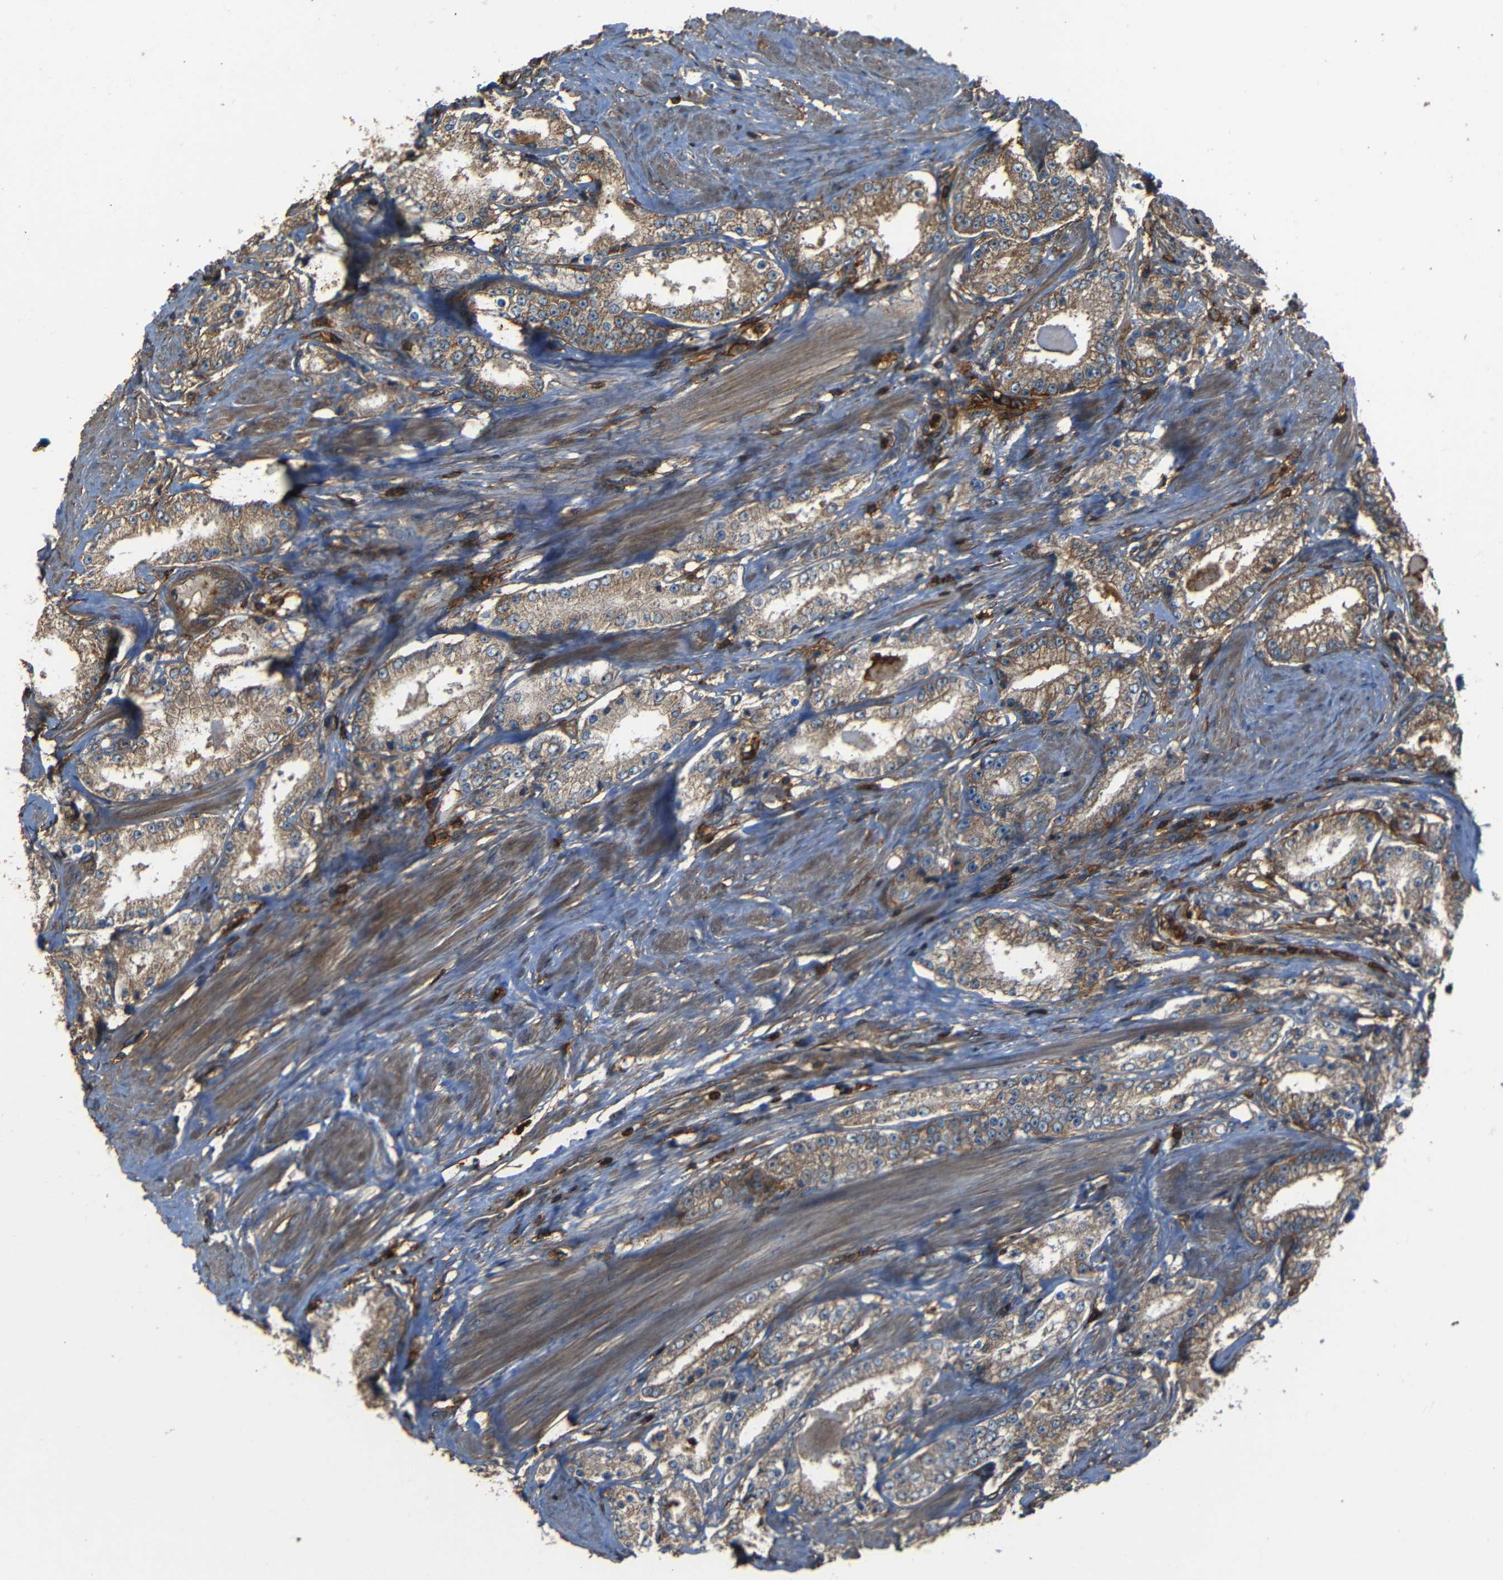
{"staining": {"intensity": "moderate", "quantity": ">75%", "location": "cytoplasmic/membranous"}, "tissue": "prostate cancer", "cell_type": "Tumor cells", "image_type": "cancer", "snomed": [{"axis": "morphology", "description": "Adenocarcinoma, Low grade"}, {"axis": "topography", "description": "Prostate"}], "caption": "Prostate cancer (low-grade adenocarcinoma) stained for a protein demonstrates moderate cytoplasmic/membranous positivity in tumor cells.", "gene": "ADGRE5", "patient": {"sex": "male", "age": 63}}